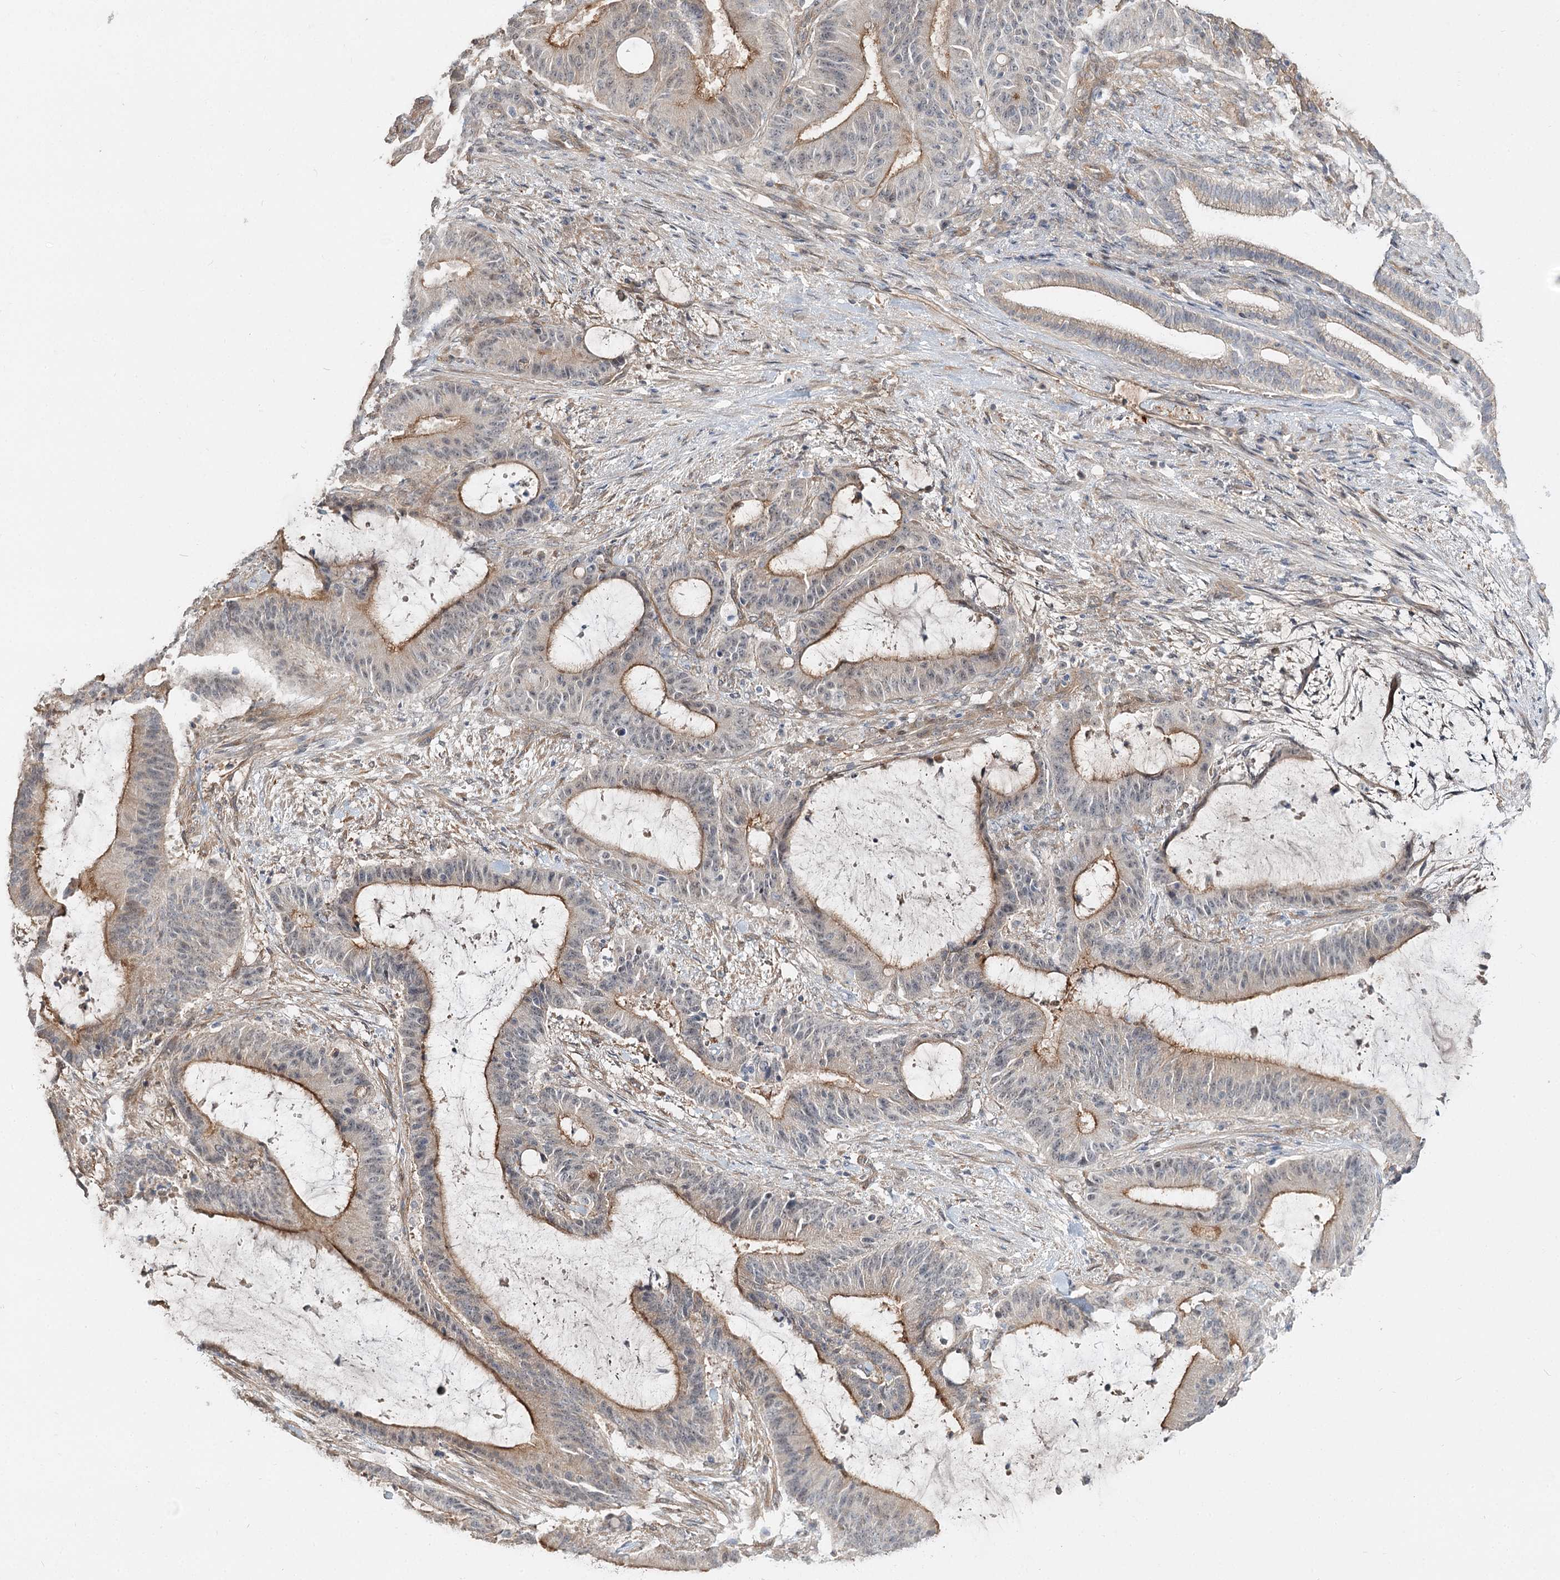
{"staining": {"intensity": "moderate", "quantity": "25%-75%", "location": "cytoplasmic/membranous"}, "tissue": "liver cancer", "cell_type": "Tumor cells", "image_type": "cancer", "snomed": [{"axis": "morphology", "description": "Normal tissue, NOS"}, {"axis": "morphology", "description": "Cholangiocarcinoma"}, {"axis": "topography", "description": "Liver"}, {"axis": "topography", "description": "Peripheral nerve tissue"}], "caption": "The micrograph reveals a brown stain indicating the presence of a protein in the cytoplasmic/membranous of tumor cells in liver cancer (cholangiocarcinoma). Immunohistochemistry stains the protein in brown and the nuclei are stained blue.", "gene": "GUCY2C", "patient": {"sex": "female", "age": 73}}